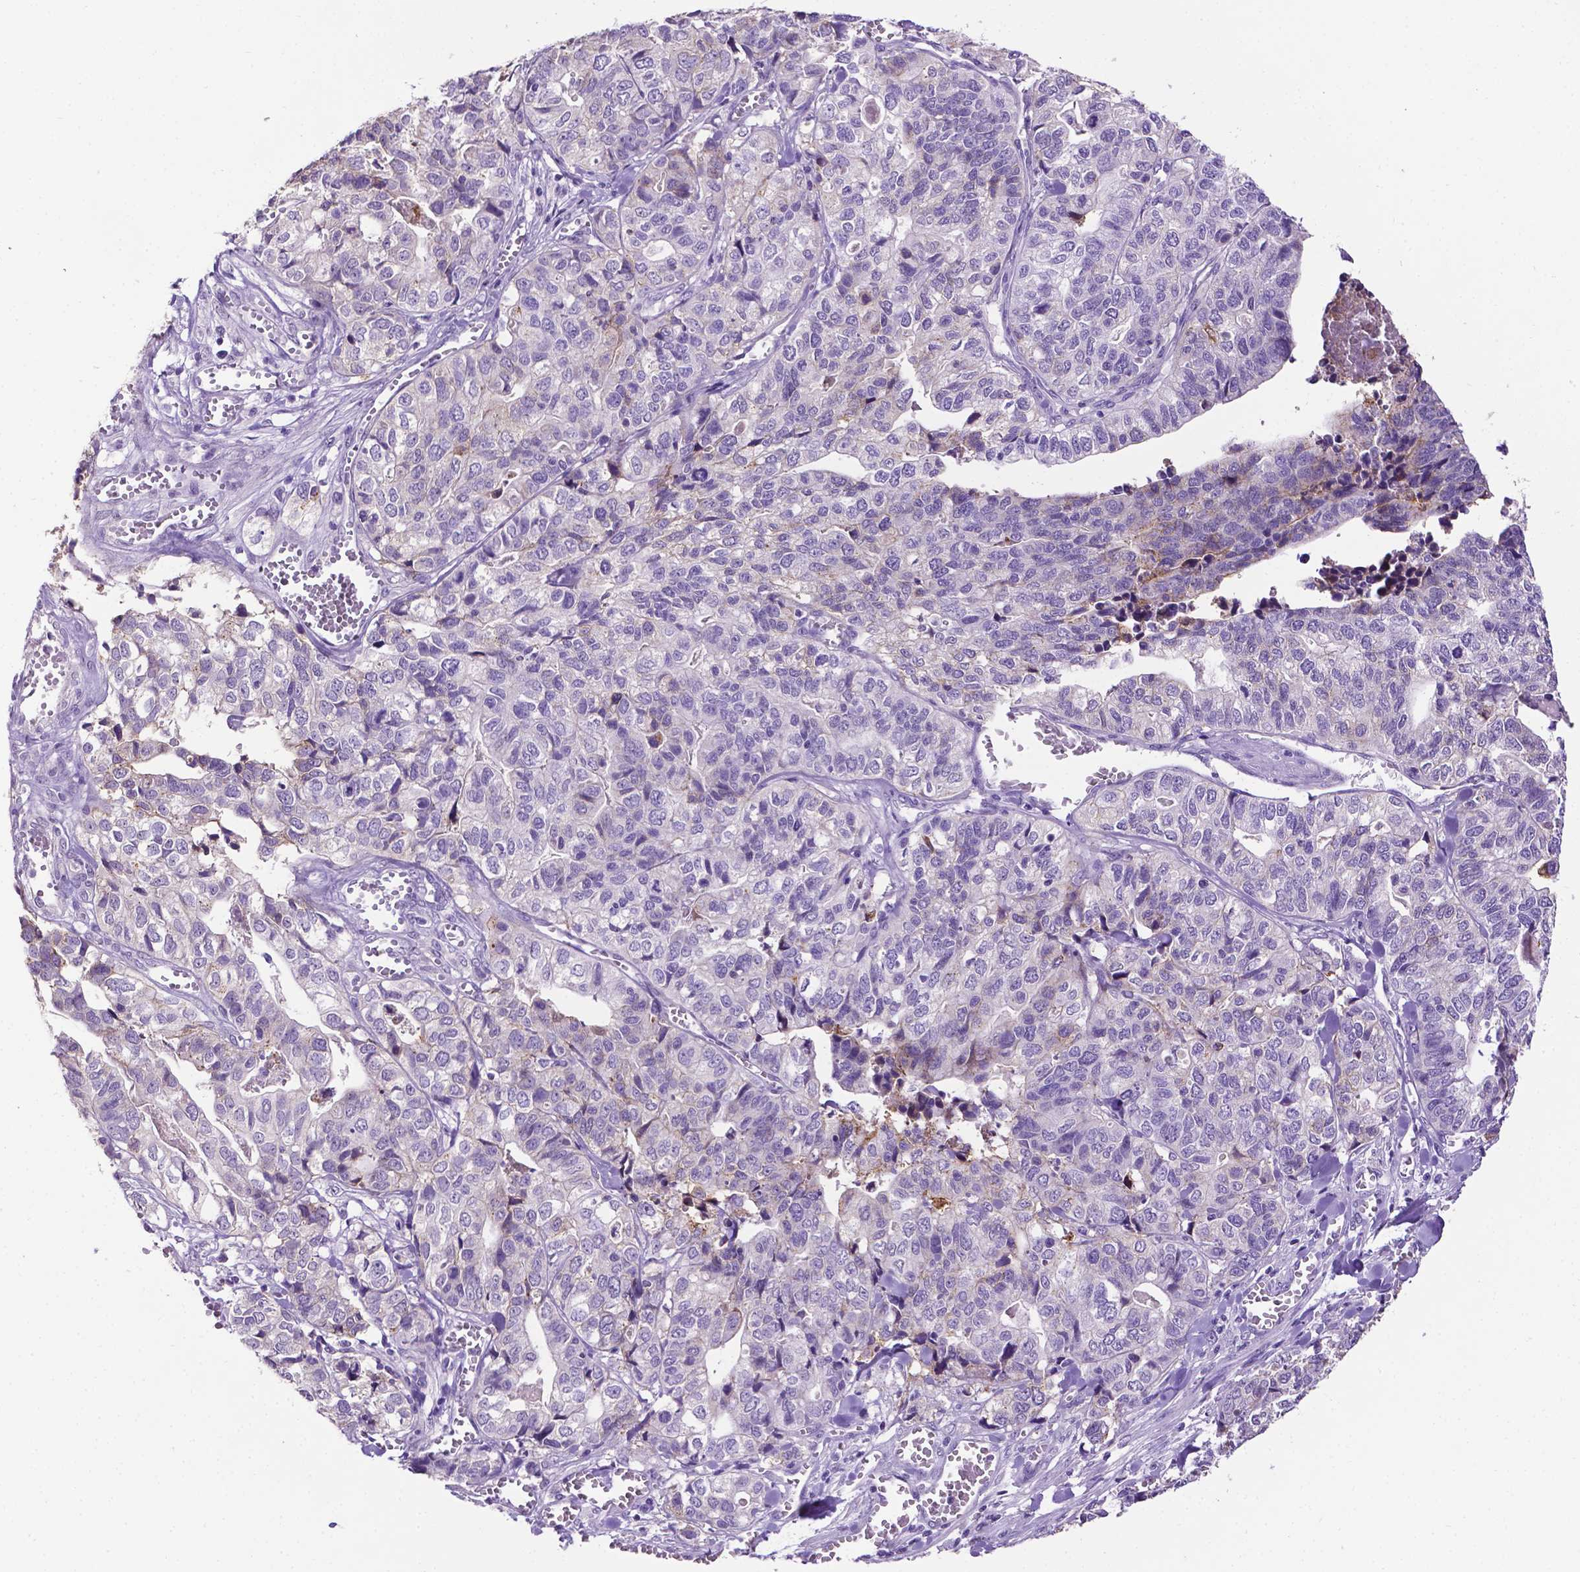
{"staining": {"intensity": "negative", "quantity": "none", "location": "none"}, "tissue": "stomach cancer", "cell_type": "Tumor cells", "image_type": "cancer", "snomed": [{"axis": "morphology", "description": "Adenocarcinoma, NOS"}, {"axis": "topography", "description": "Stomach, upper"}], "caption": "The immunohistochemistry histopathology image has no significant positivity in tumor cells of stomach cancer (adenocarcinoma) tissue. The staining was performed using DAB (3,3'-diaminobenzidine) to visualize the protein expression in brown, while the nuclei were stained in blue with hematoxylin (Magnification: 20x).", "gene": "TACSTD2", "patient": {"sex": "female", "age": 67}}